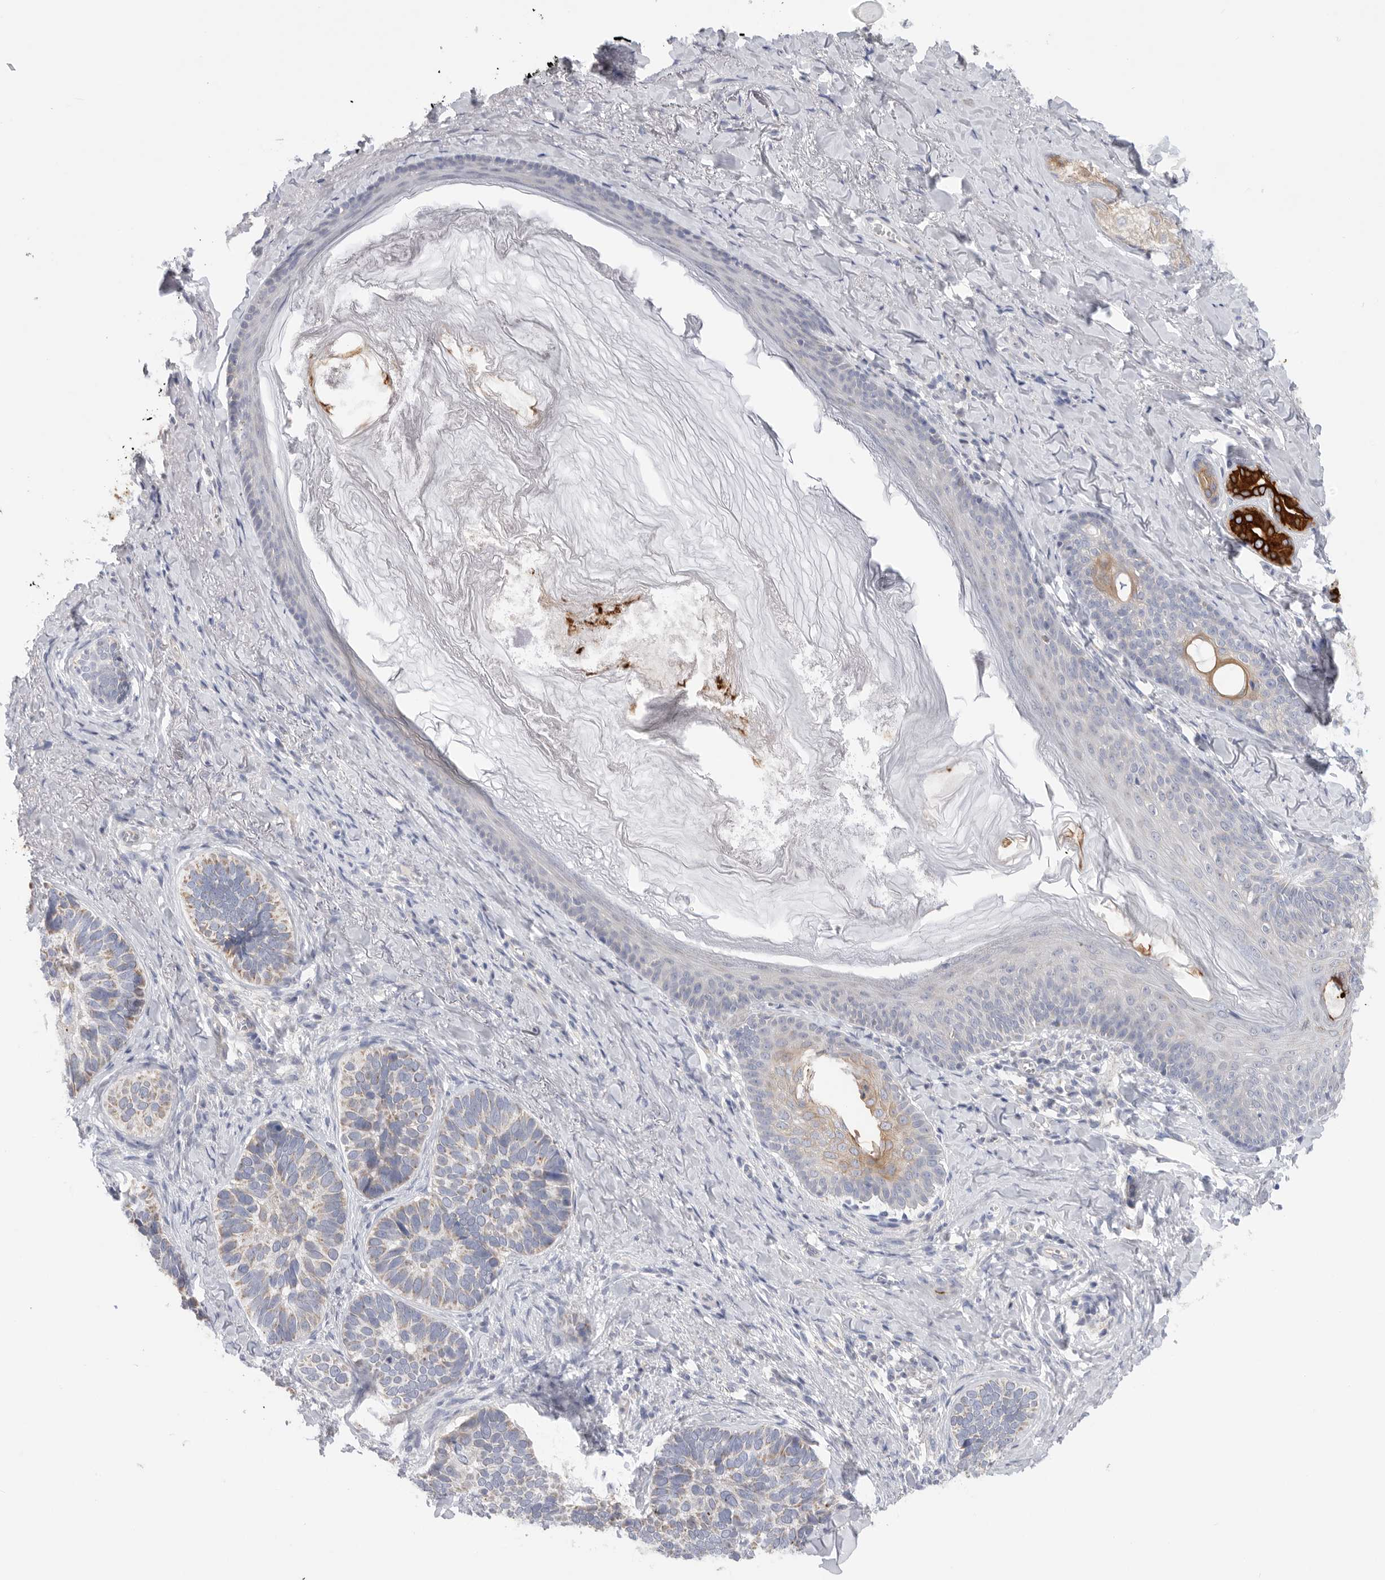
{"staining": {"intensity": "weak", "quantity": "<25%", "location": "cytoplasmic/membranous"}, "tissue": "skin cancer", "cell_type": "Tumor cells", "image_type": "cancer", "snomed": [{"axis": "morphology", "description": "Basal cell carcinoma"}, {"axis": "topography", "description": "Skin"}], "caption": "Immunohistochemical staining of skin cancer (basal cell carcinoma) exhibits no significant expression in tumor cells.", "gene": "MTFR1L", "patient": {"sex": "male", "age": 62}}